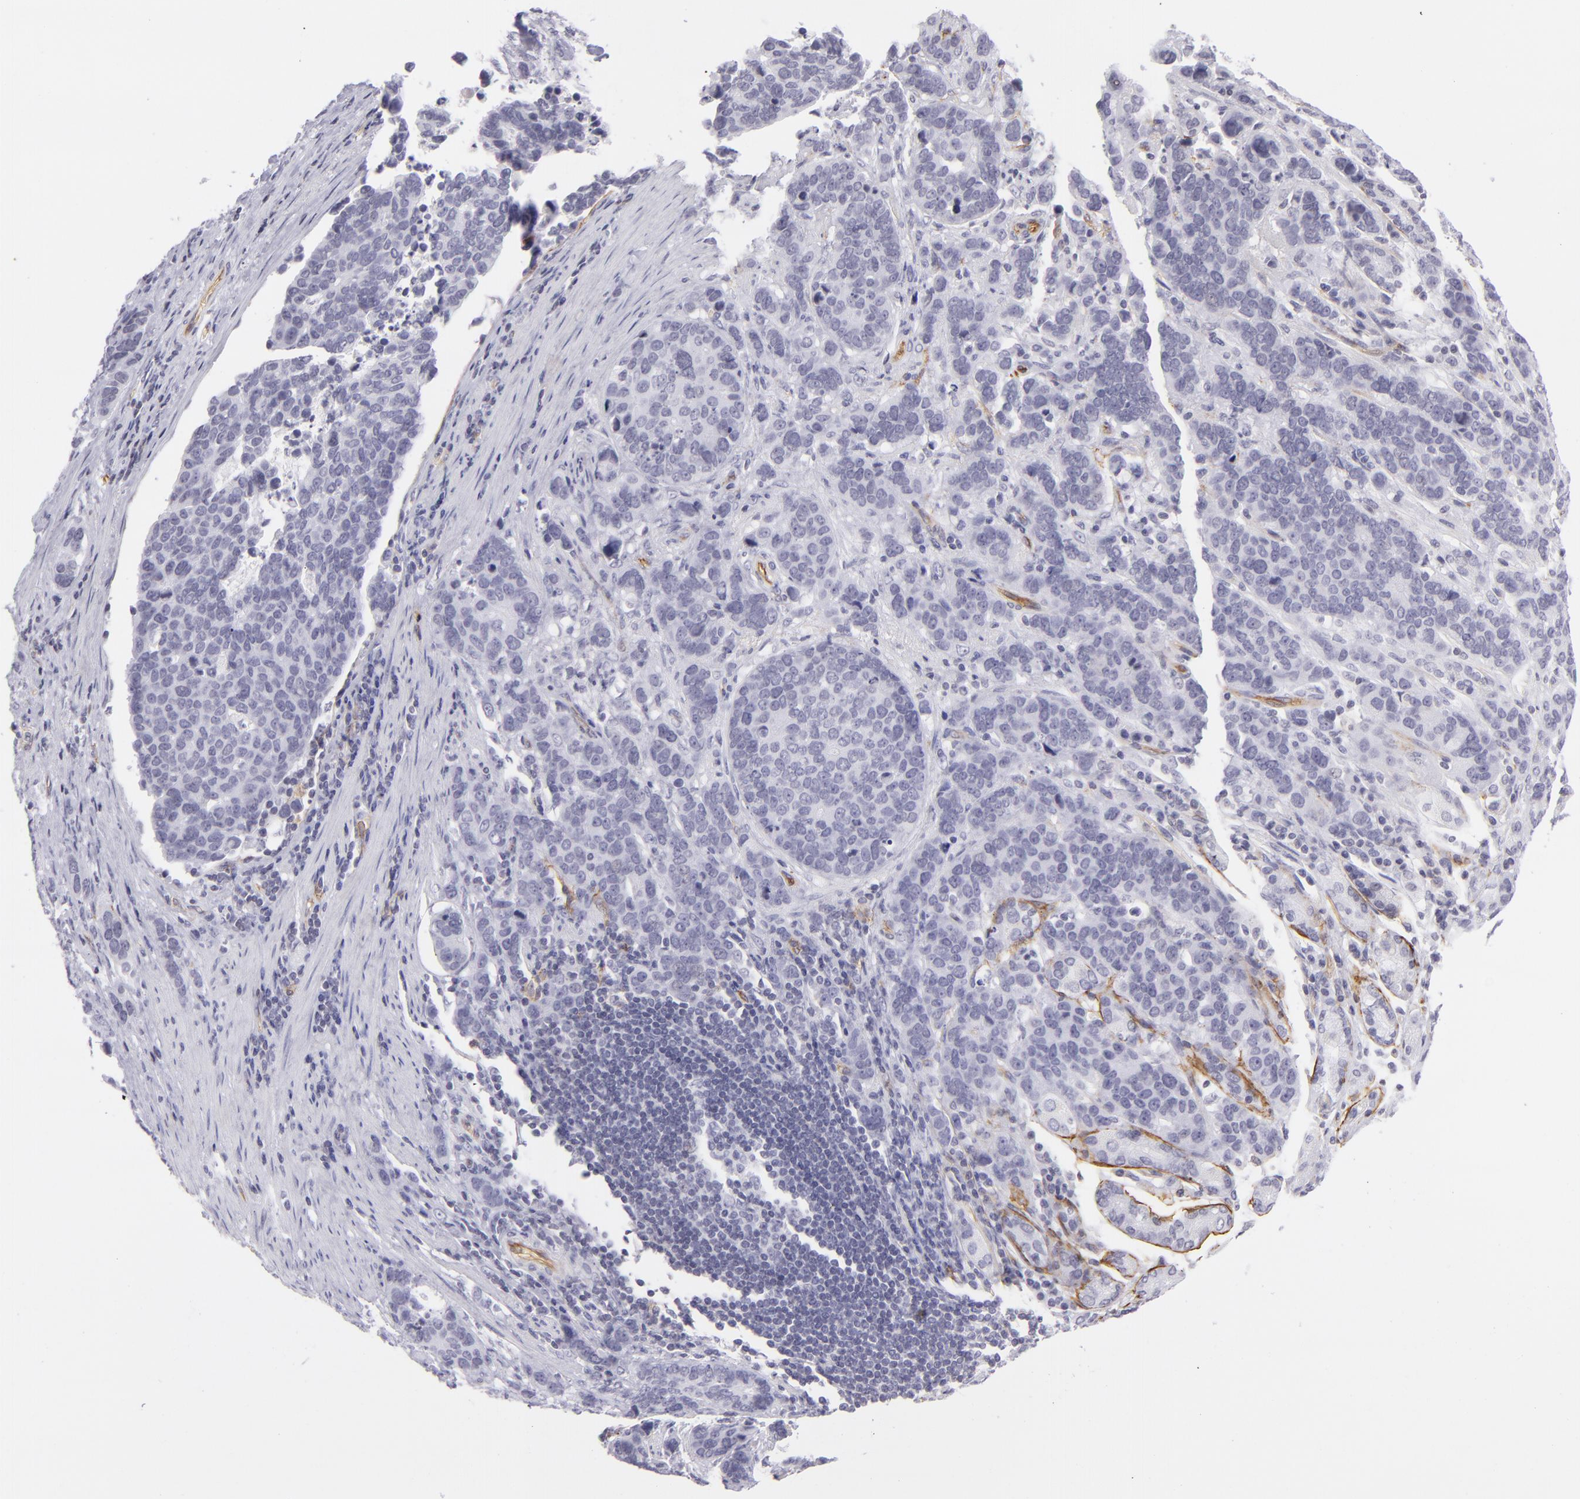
{"staining": {"intensity": "negative", "quantity": "none", "location": "none"}, "tissue": "stomach cancer", "cell_type": "Tumor cells", "image_type": "cancer", "snomed": [{"axis": "morphology", "description": "Adenocarcinoma, NOS"}, {"axis": "topography", "description": "Stomach, upper"}], "caption": "High magnification brightfield microscopy of stomach adenocarcinoma stained with DAB (brown) and counterstained with hematoxylin (blue): tumor cells show no significant expression.", "gene": "THBD", "patient": {"sex": "male", "age": 71}}